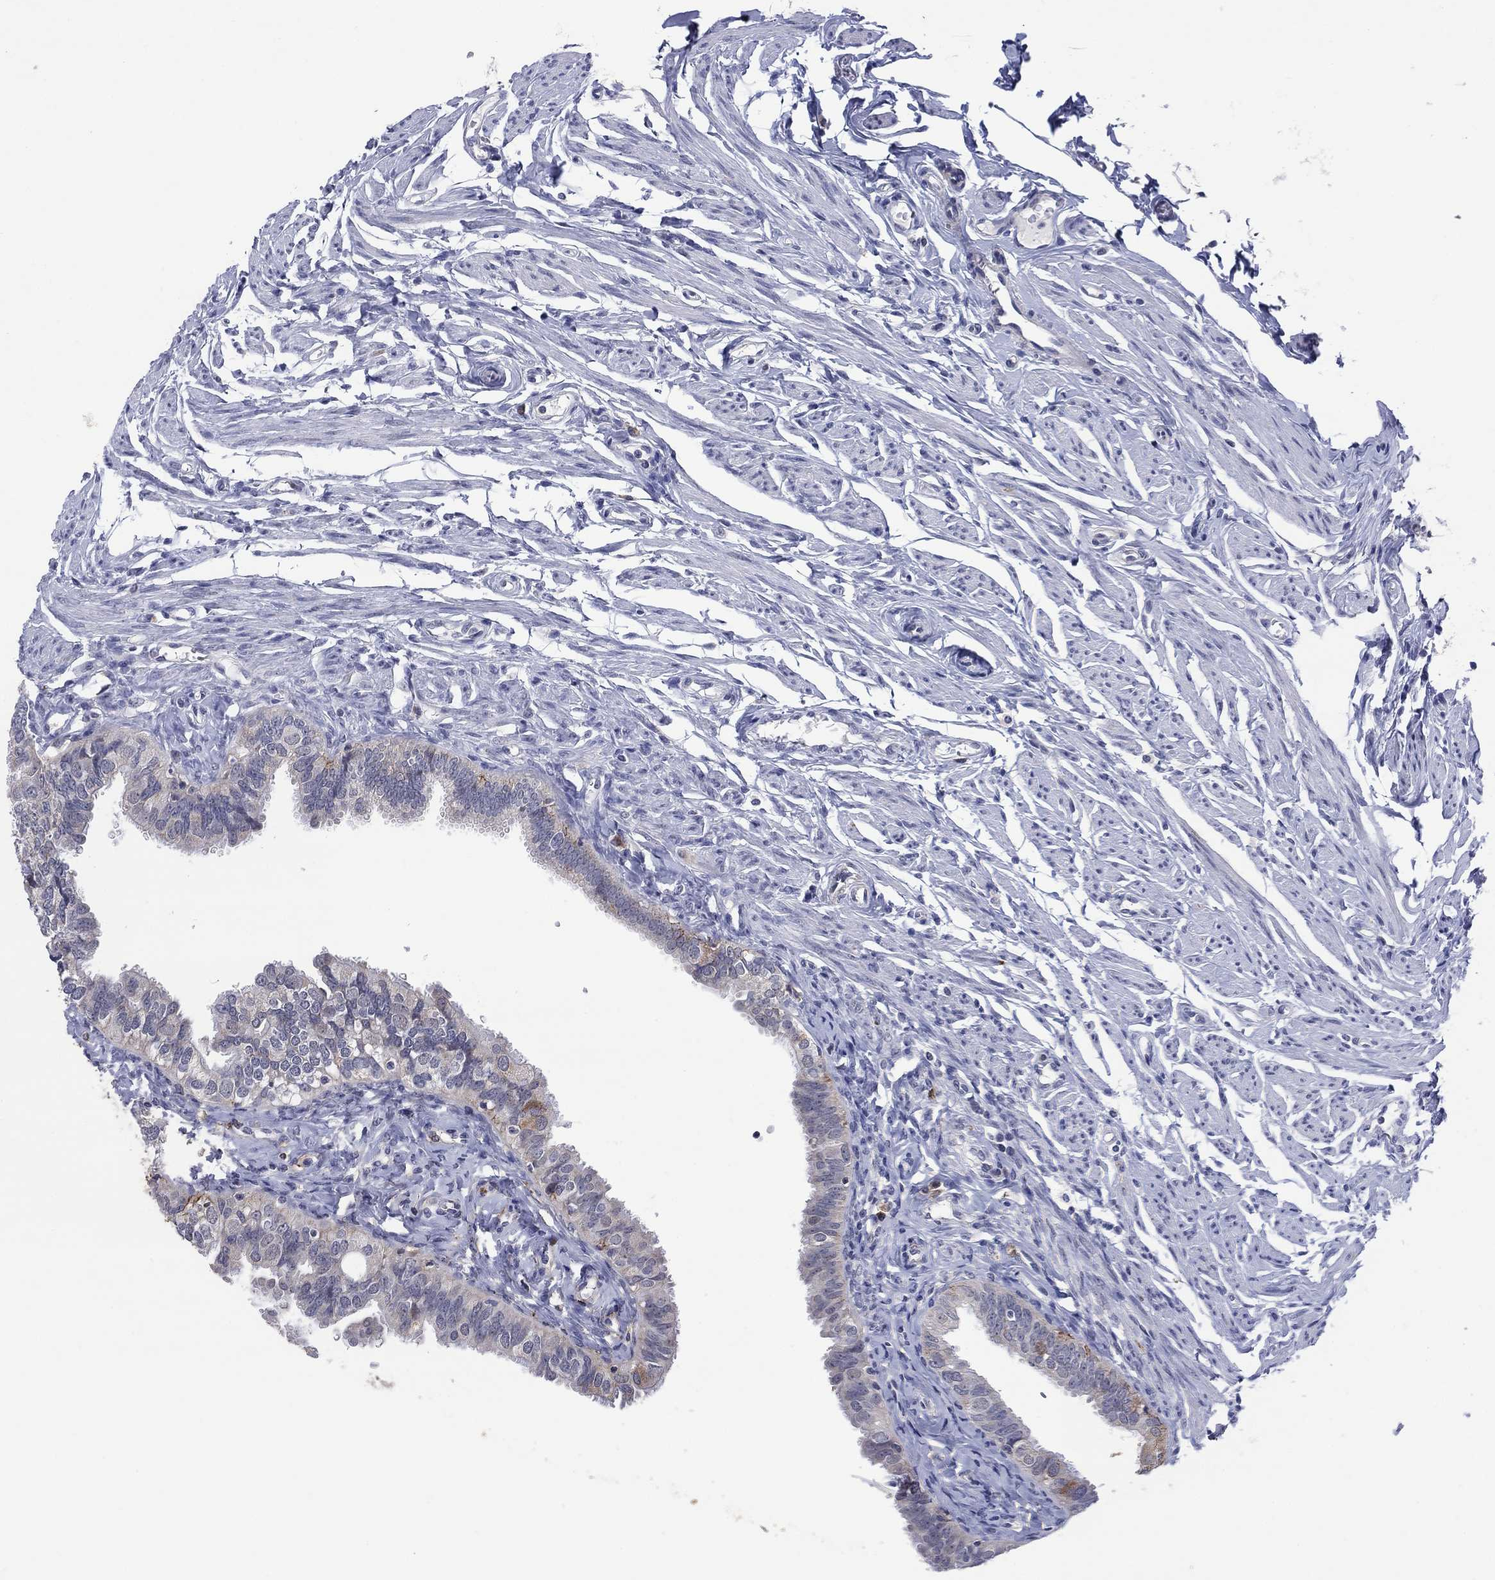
{"staining": {"intensity": "strong", "quantity": "<25%", "location": "cytoplasmic/membranous"}, "tissue": "fallopian tube", "cell_type": "Glandular cells", "image_type": "normal", "snomed": [{"axis": "morphology", "description": "Normal tissue, NOS"}, {"axis": "topography", "description": "Fallopian tube"}], "caption": "A high-resolution histopathology image shows immunohistochemistry (IHC) staining of normal fallopian tube, which shows strong cytoplasmic/membranous expression in approximately <25% of glandular cells.", "gene": "SDC1", "patient": {"sex": "female", "age": 54}}